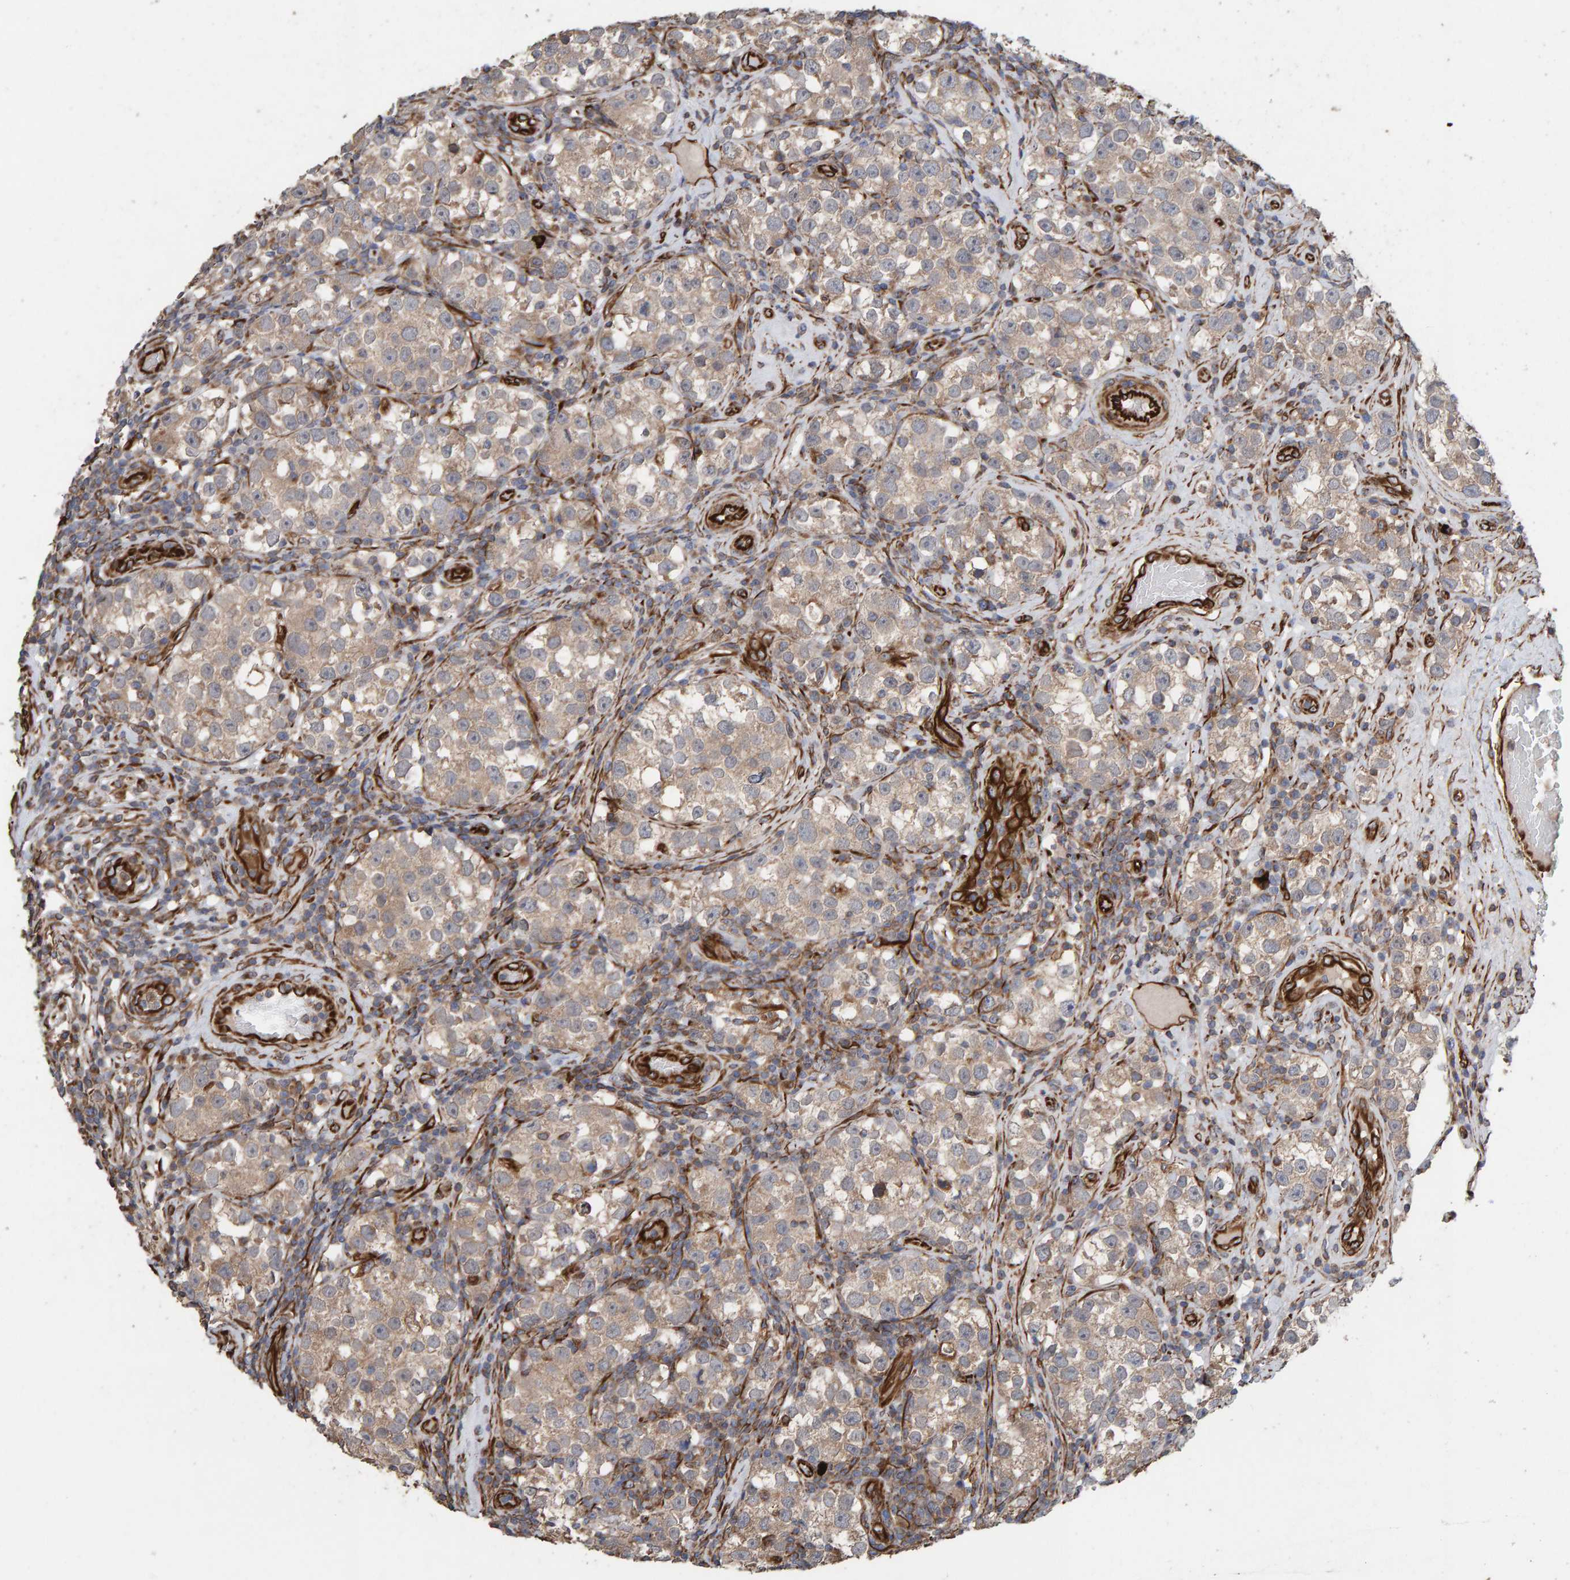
{"staining": {"intensity": "weak", "quantity": ">75%", "location": "cytoplasmic/membranous"}, "tissue": "testis cancer", "cell_type": "Tumor cells", "image_type": "cancer", "snomed": [{"axis": "morphology", "description": "Normal tissue, NOS"}, {"axis": "morphology", "description": "Seminoma, NOS"}, {"axis": "topography", "description": "Testis"}], "caption": "Tumor cells reveal low levels of weak cytoplasmic/membranous staining in approximately >75% of cells in seminoma (testis). (DAB IHC with brightfield microscopy, high magnification).", "gene": "ZNF347", "patient": {"sex": "male", "age": 43}}